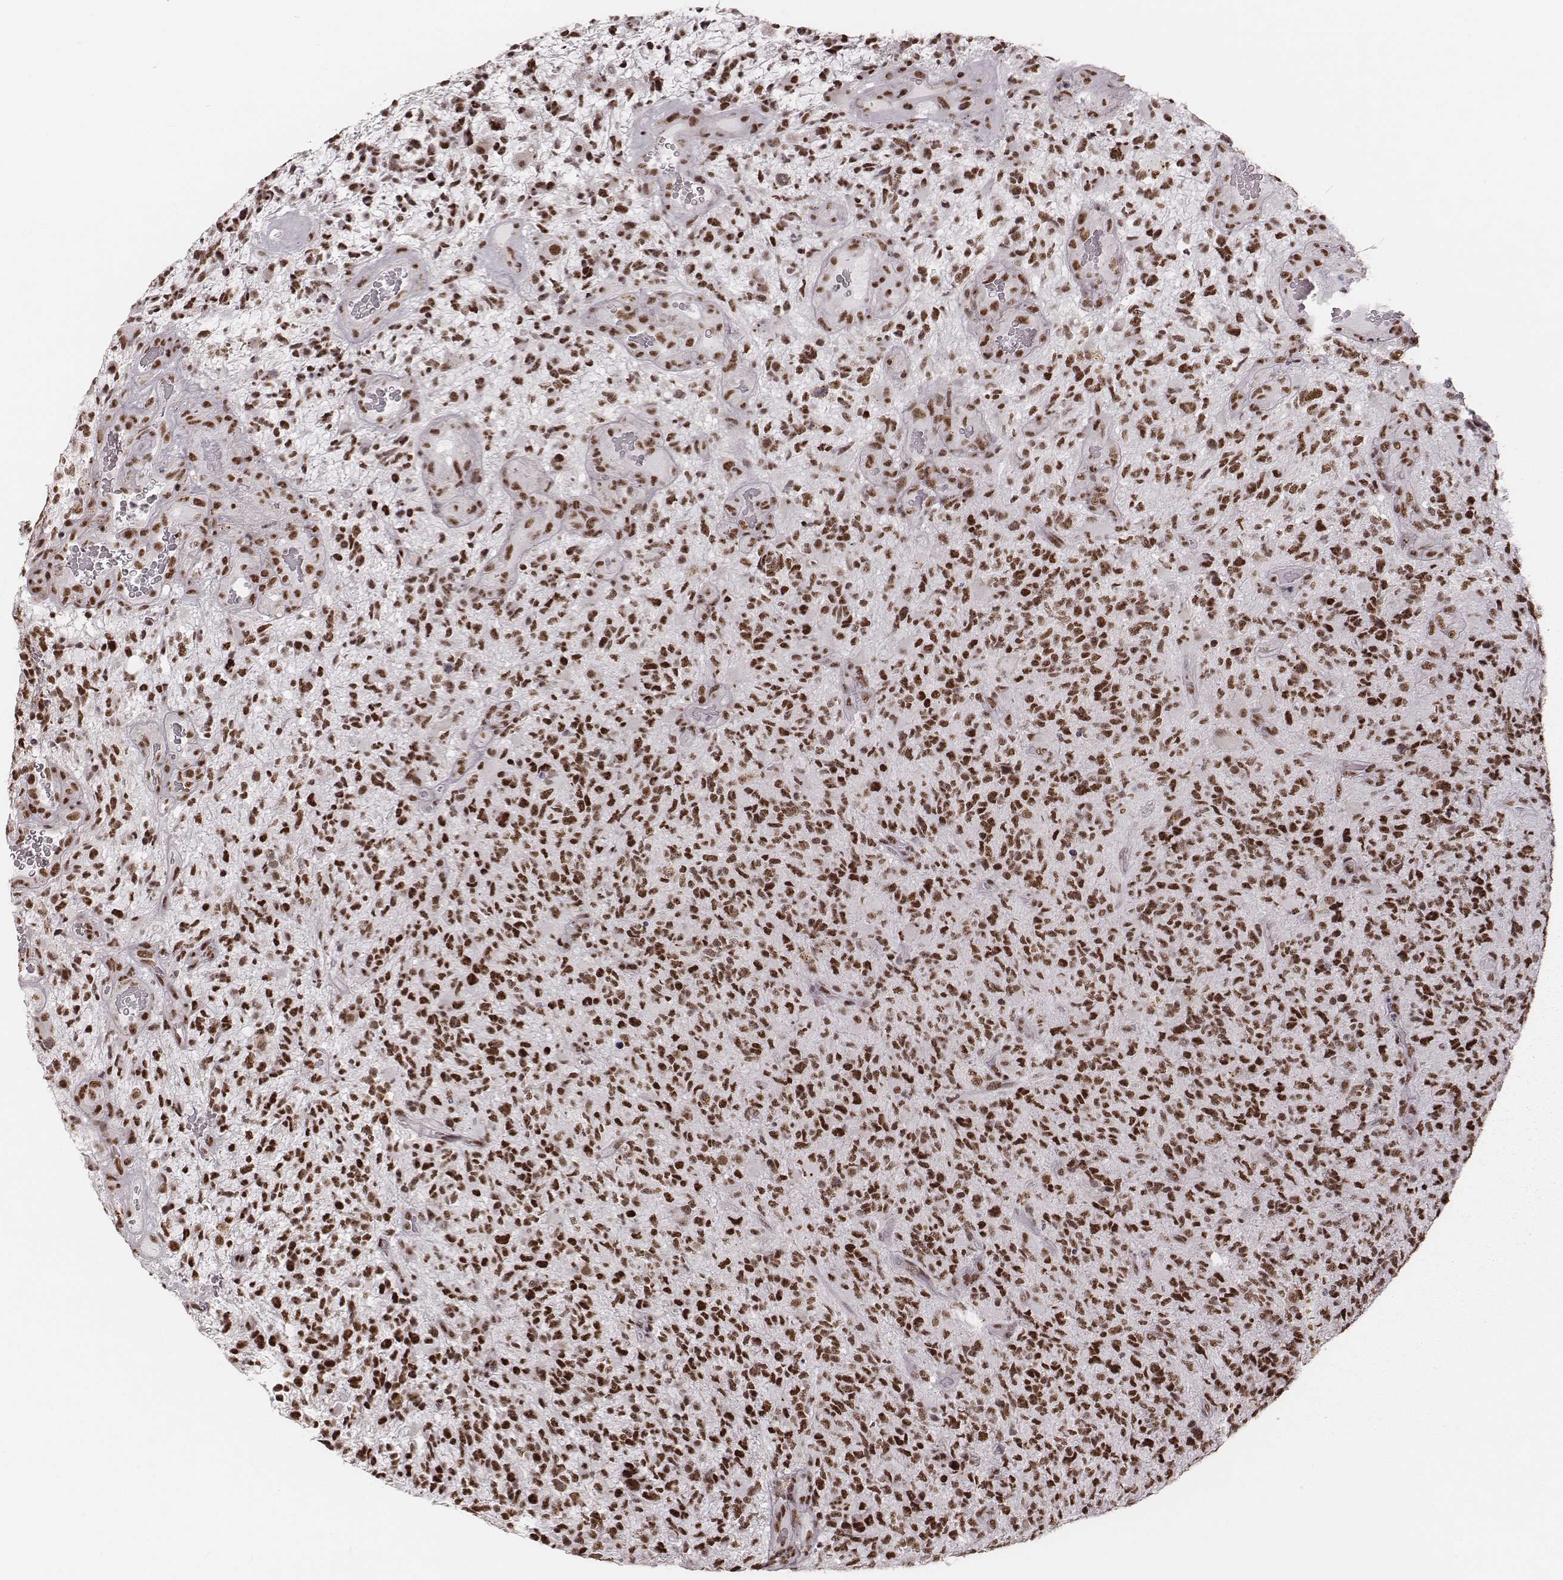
{"staining": {"intensity": "strong", "quantity": ">75%", "location": "nuclear"}, "tissue": "glioma", "cell_type": "Tumor cells", "image_type": "cancer", "snomed": [{"axis": "morphology", "description": "Glioma, malignant, High grade"}, {"axis": "topography", "description": "Brain"}], "caption": "DAB immunohistochemical staining of human malignant glioma (high-grade) displays strong nuclear protein expression in about >75% of tumor cells.", "gene": "LUC7L", "patient": {"sex": "female", "age": 71}}